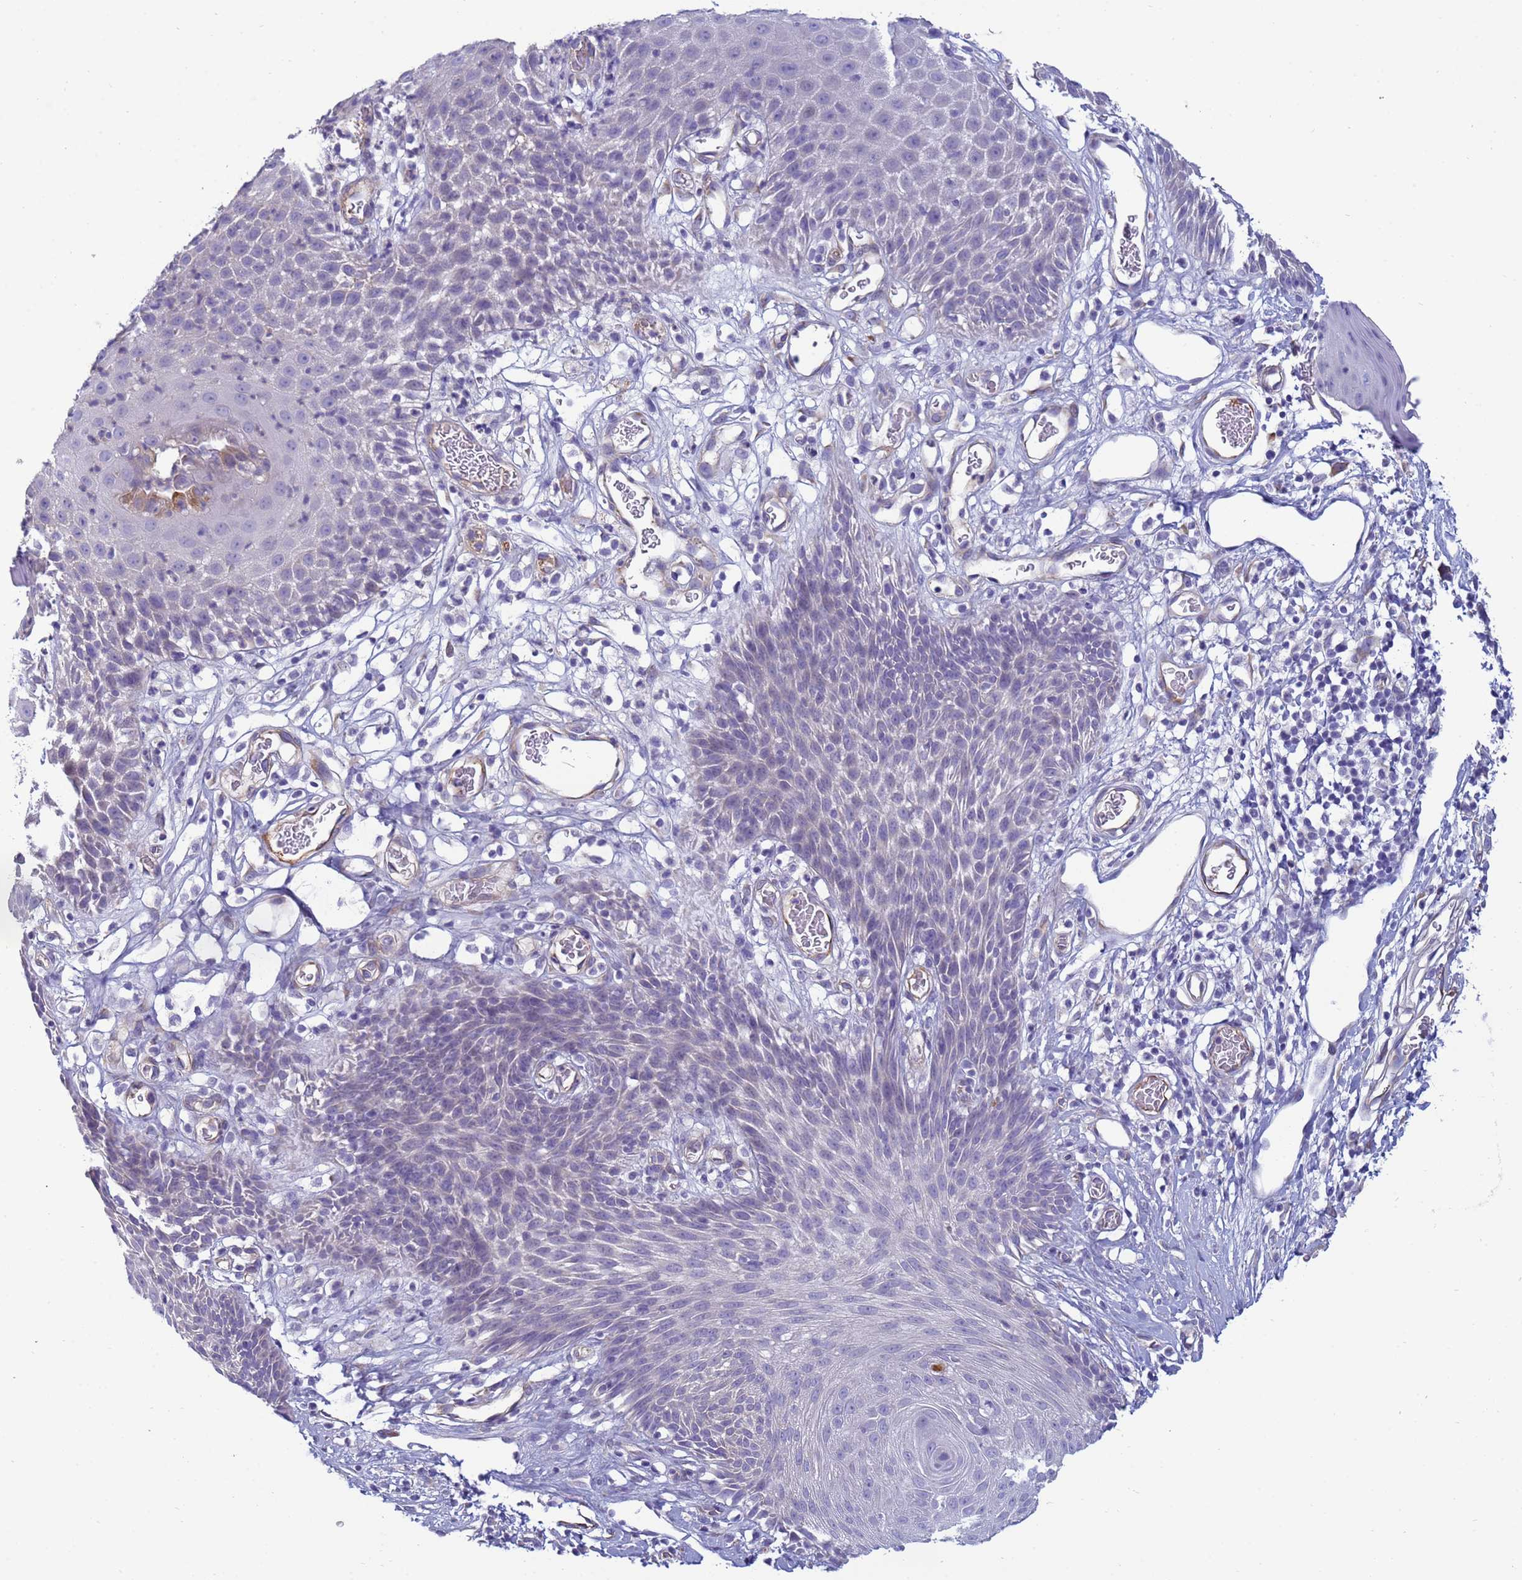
{"staining": {"intensity": "negative", "quantity": "none", "location": "none"}, "tissue": "skin", "cell_type": "Epidermal cells", "image_type": "normal", "snomed": [{"axis": "morphology", "description": "Normal tissue, NOS"}, {"axis": "topography", "description": "Vulva"}], "caption": "This is an immunohistochemistry histopathology image of unremarkable skin. There is no staining in epidermal cells.", "gene": "TRPC6", "patient": {"sex": "female", "age": 68}}